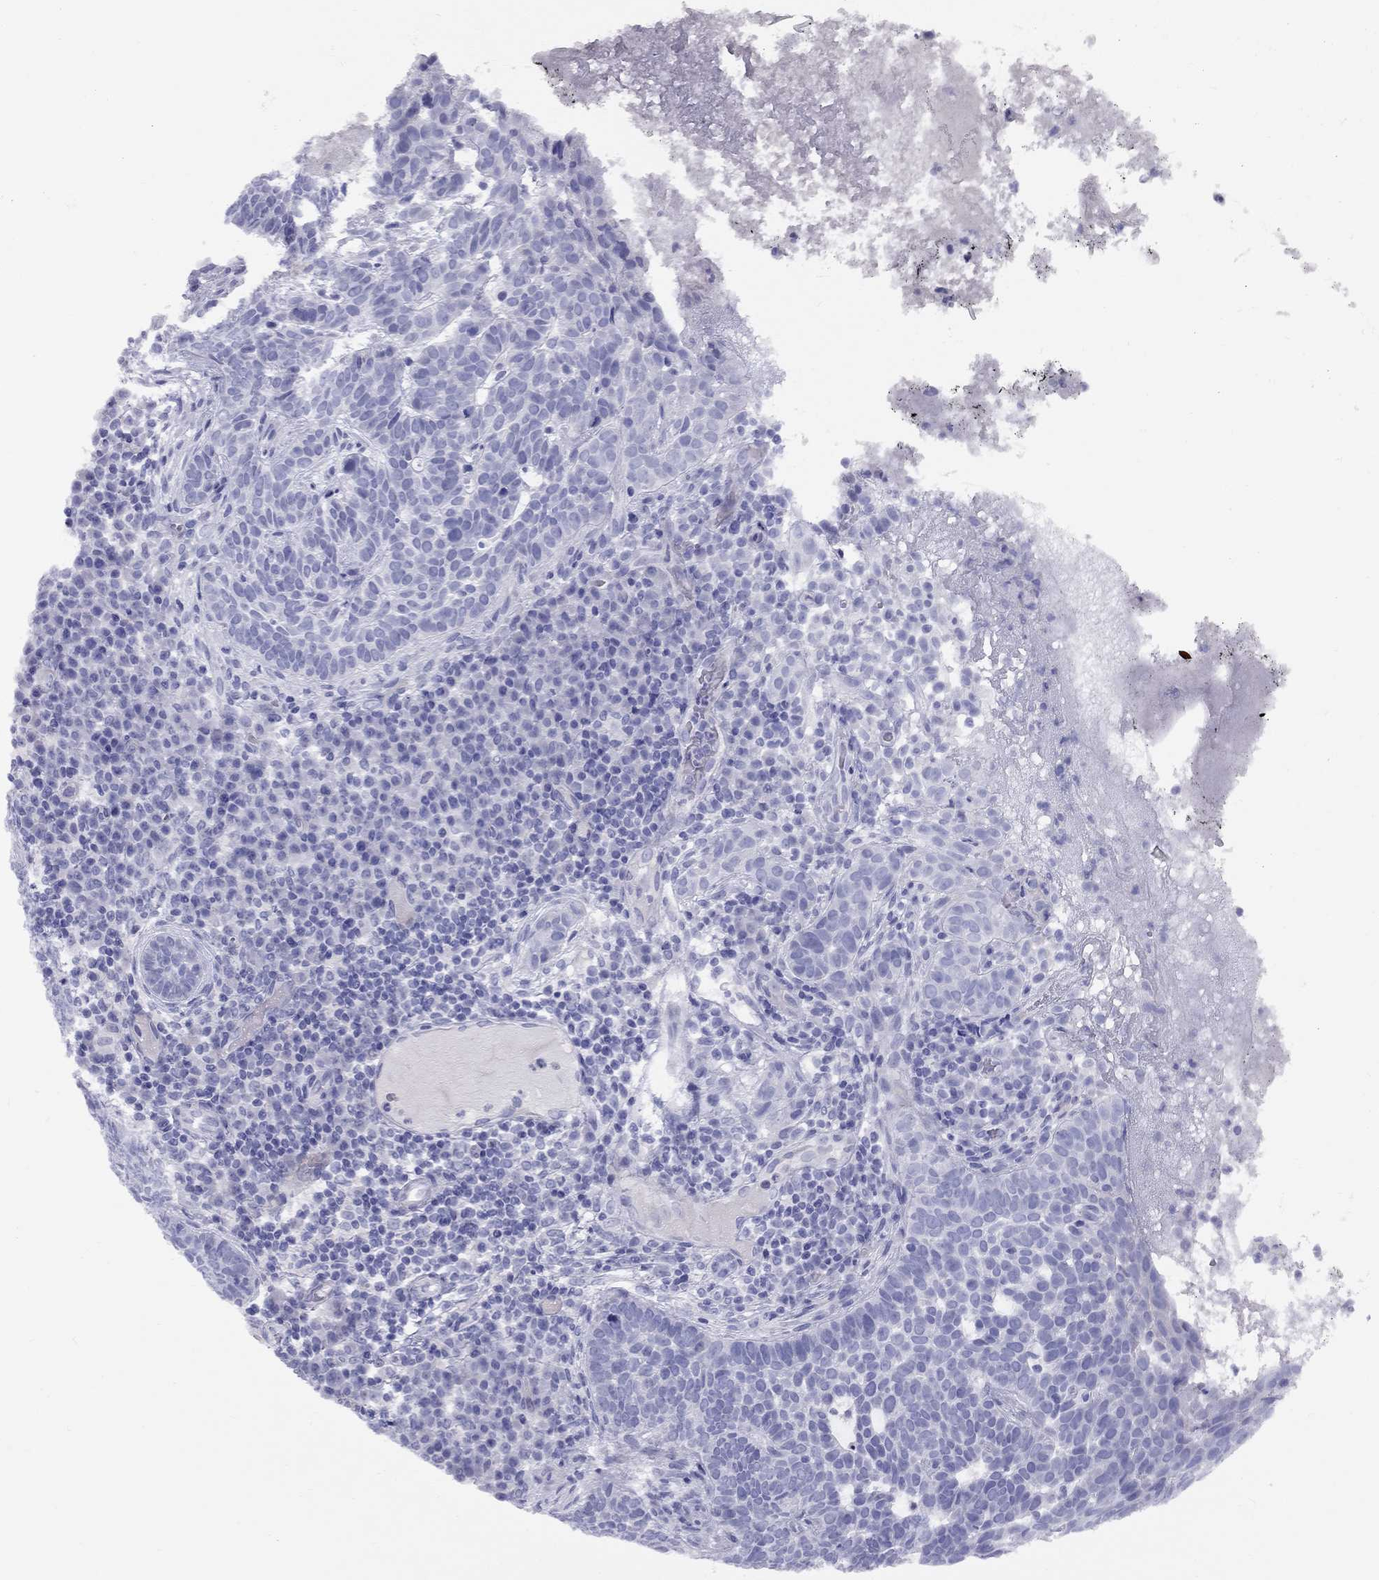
{"staining": {"intensity": "negative", "quantity": "none", "location": "none"}, "tissue": "skin cancer", "cell_type": "Tumor cells", "image_type": "cancer", "snomed": [{"axis": "morphology", "description": "Basal cell carcinoma"}, {"axis": "topography", "description": "Skin"}], "caption": "This micrograph is of skin basal cell carcinoma stained with immunohistochemistry to label a protein in brown with the nuclei are counter-stained blue. There is no staining in tumor cells.", "gene": "FSCN3", "patient": {"sex": "female", "age": 69}}